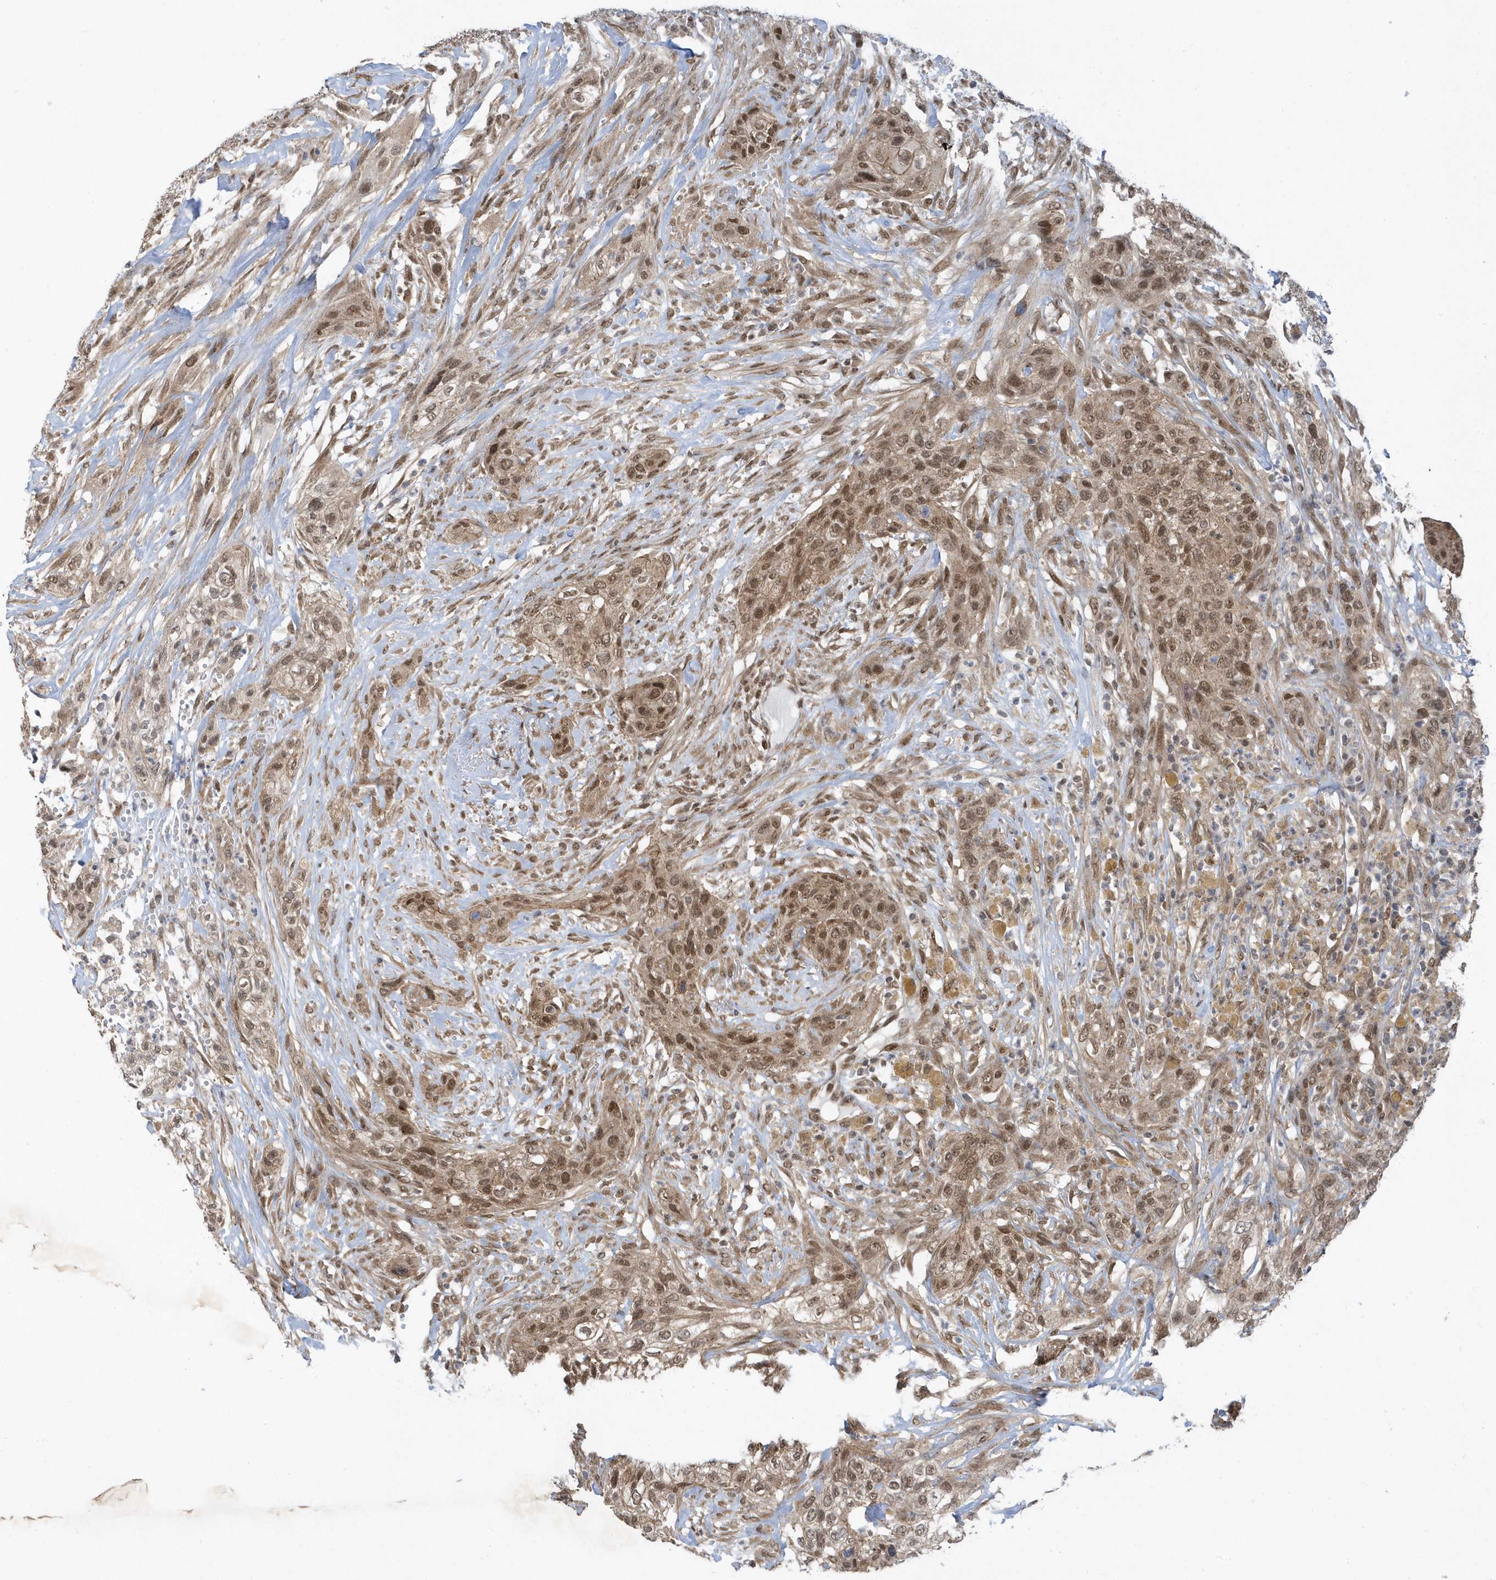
{"staining": {"intensity": "moderate", "quantity": ">75%", "location": "cytoplasmic/membranous,nuclear"}, "tissue": "urothelial cancer", "cell_type": "Tumor cells", "image_type": "cancer", "snomed": [{"axis": "morphology", "description": "Urothelial carcinoma, High grade"}, {"axis": "topography", "description": "Urinary bladder"}], "caption": "Urothelial cancer stained for a protein (brown) displays moderate cytoplasmic/membranous and nuclear positive expression in approximately >75% of tumor cells.", "gene": "USP53", "patient": {"sex": "male", "age": 35}}